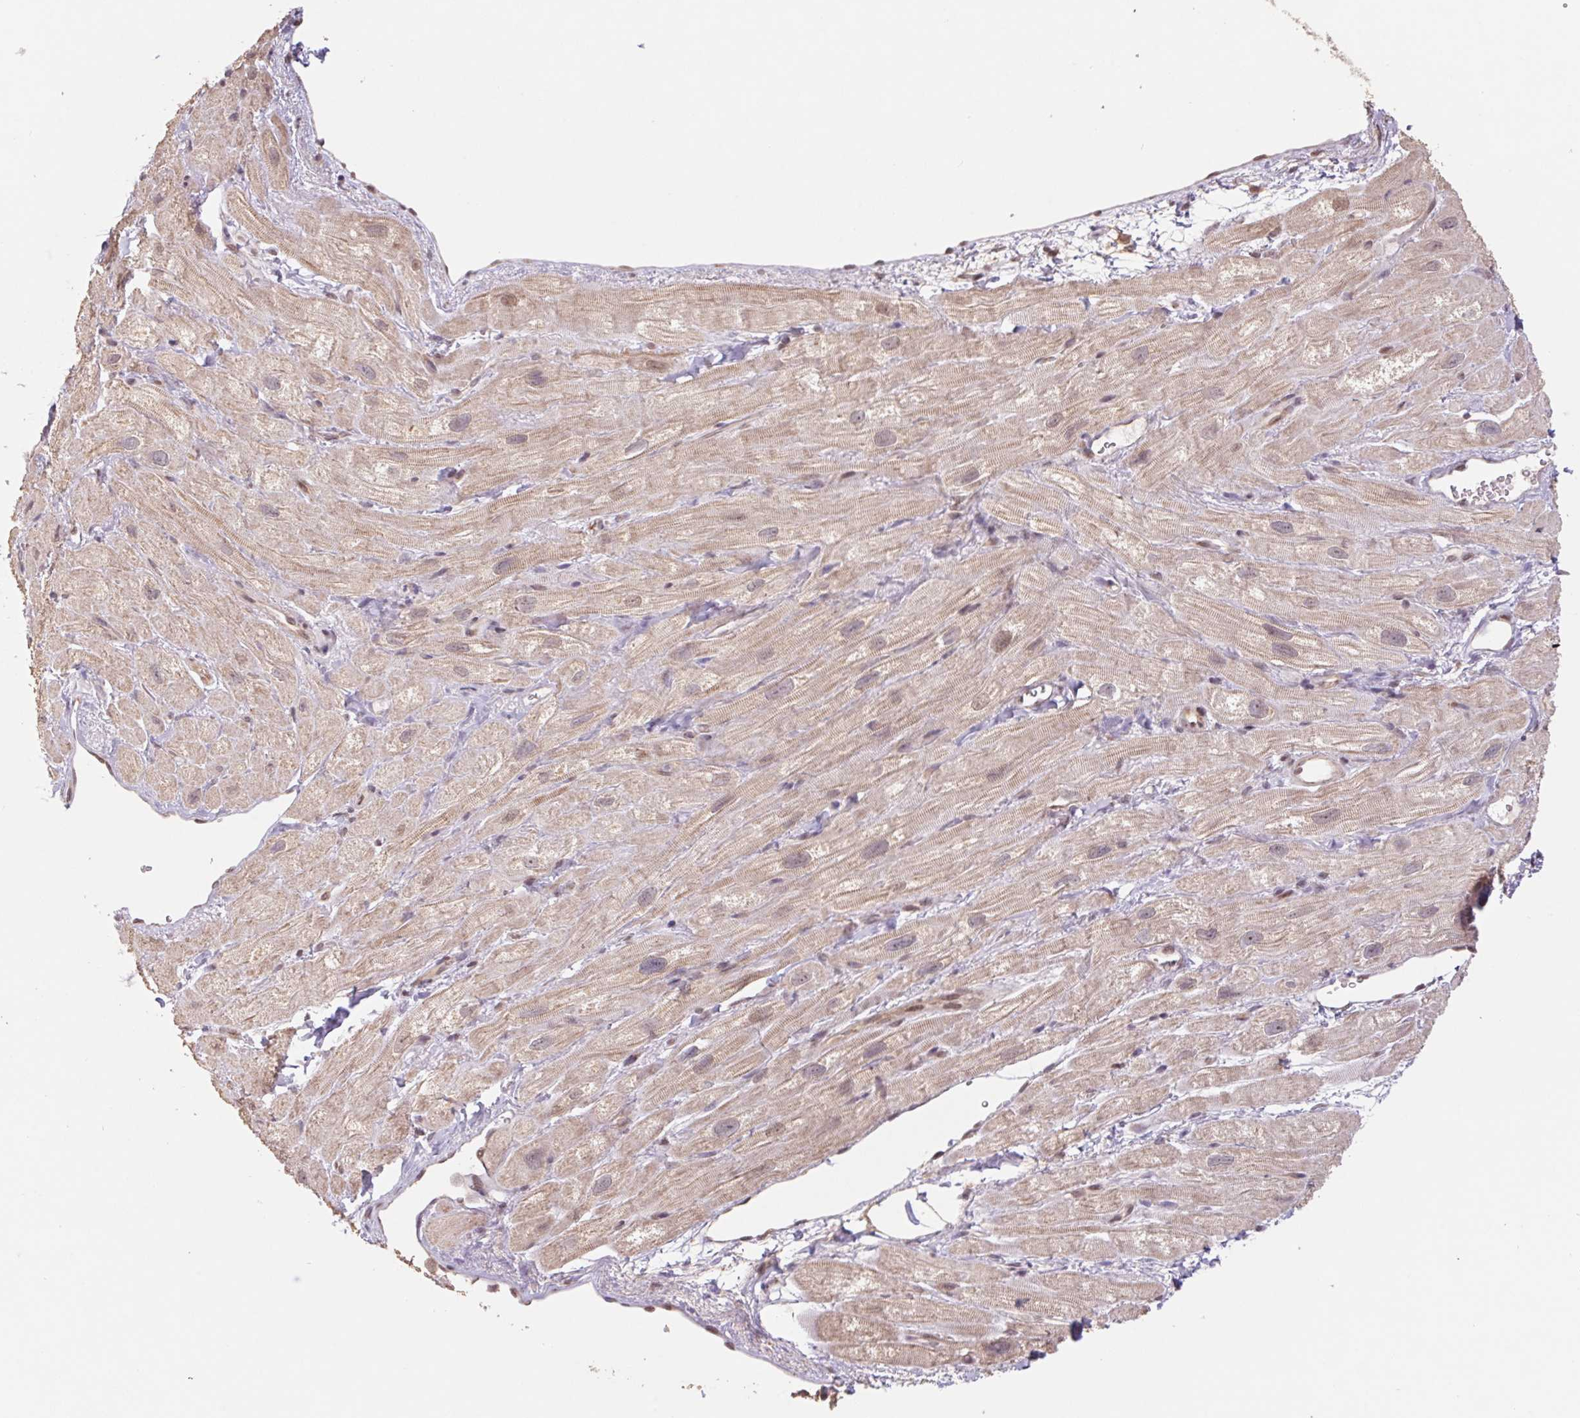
{"staining": {"intensity": "weak", "quantity": "25%-75%", "location": "cytoplasmic/membranous,nuclear"}, "tissue": "heart muscle", "cell_type": "Cardiomyocytes", "image_type": "normal", "snomed": [{"axis": "morphology", "description": "Normal tissue, NOS"}, {"axis": "topography", "description": "Heart"}], "caption": "Heart muscle stained with a brown dye displays weak cytoplasmic/membranous,nuclear positive positivity in about 25%-75% of cardiomyocytes.", "gene": "RPL27A", "patient": {"sex": "female", "age": 62}}